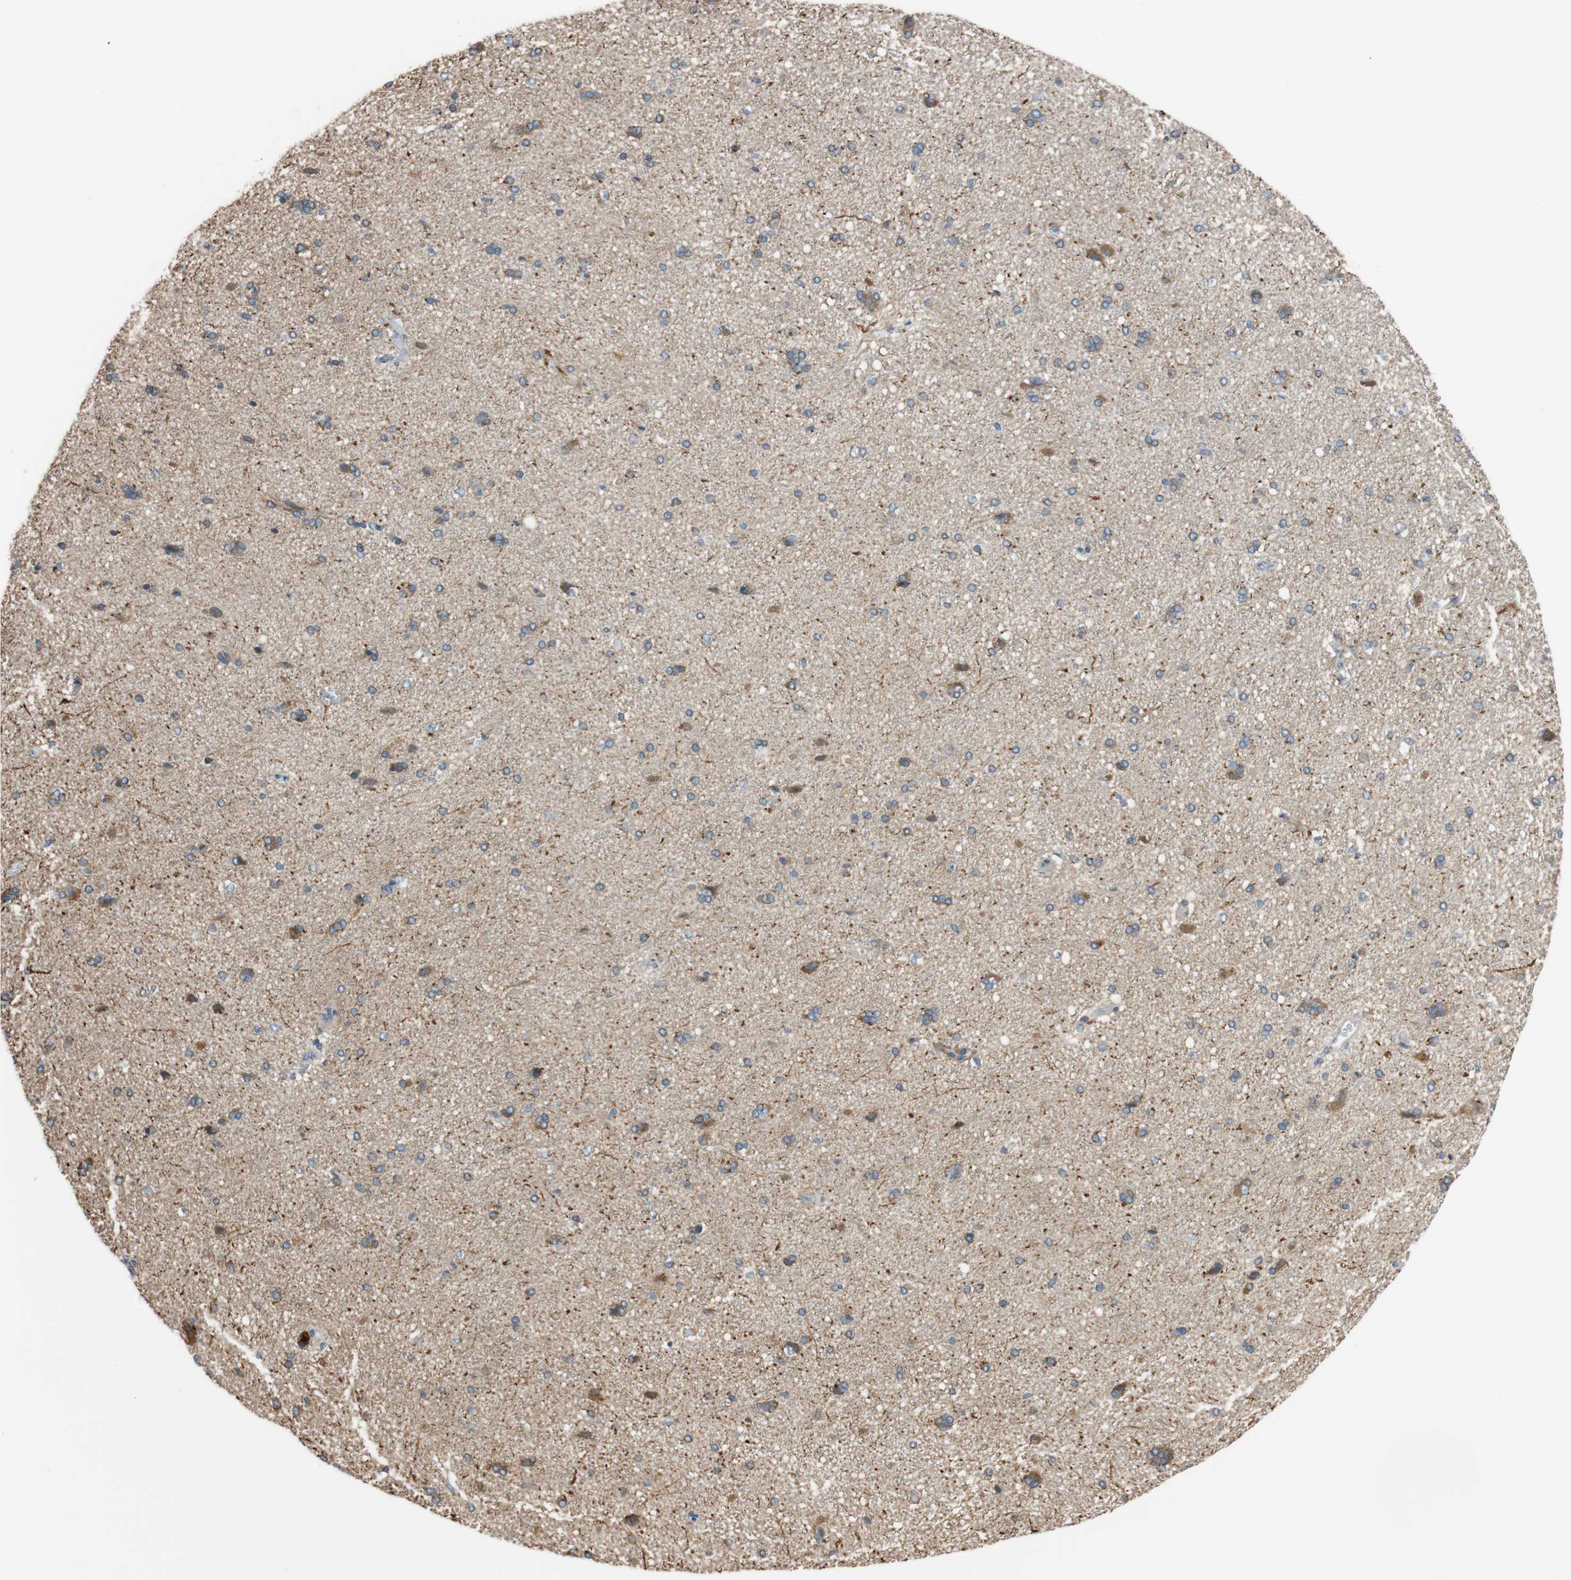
{"staining": {"intensity": "negative", "quantity": "none", "location": "none"}, "tissue": "cerebral cortex", "cell_type": "Endothelial cells", "image_type": "normal", "snomed": [{"axis": "morphology", "description": "Normal tissue, NOS"}, {"axis": "topography", "description": "Cerebral cortex"}], "caption": "Protein analysis of unremarkable cerebral cortex demonstrates no significant expression in endothelial cells. Brightfield microscopy of immunohistochemistry (IHC) stained with DAB (brown) and hematoxylin (blue), captured at high magnification.", "gene": "C4A", "patient": {"sex": "male", "age": 62}}